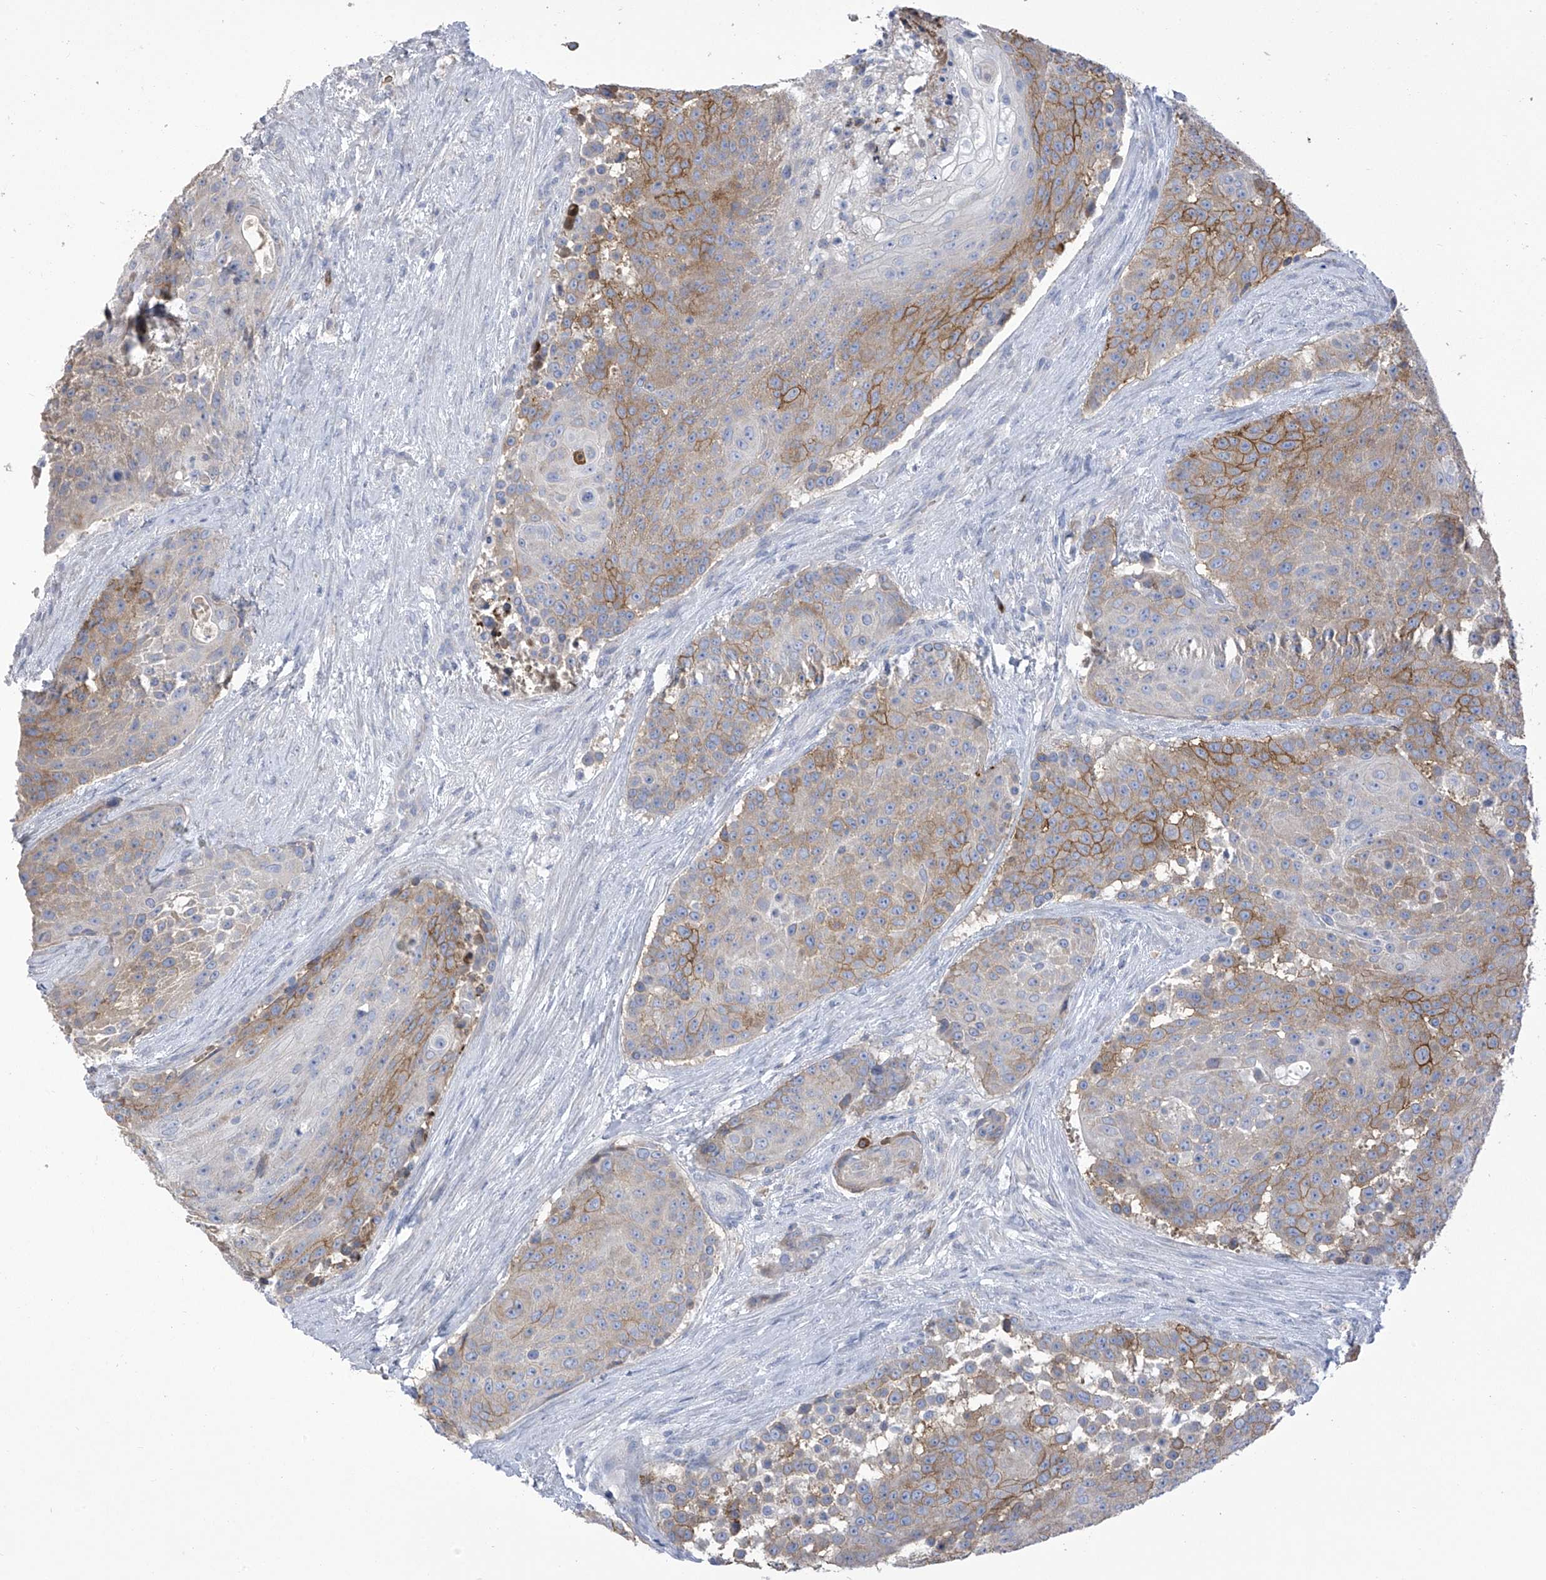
{"staining": {"intensity": "moderate", "quantity": "25%-75%", "location": "cytoplasmic/membranous"}, "tissue": "urothelial cancer", "cell_type": "Tumor cells", "image_type": "cancer", "snomed": [{"axis": "morphology", "description": "Urothelial carcinoma, High grade"}, {"axis": "topography", "description": "Urinary bladder"}], "caption": "High-grade urothelial carcinoma was stained to show a protein in brown. There is medium levels of moderate cytoplasmic/membranous expression in about 25%-75% of tumor cells.", "gene": "SLCO4A1", "patient": {"sex": "female", "age": 63}}